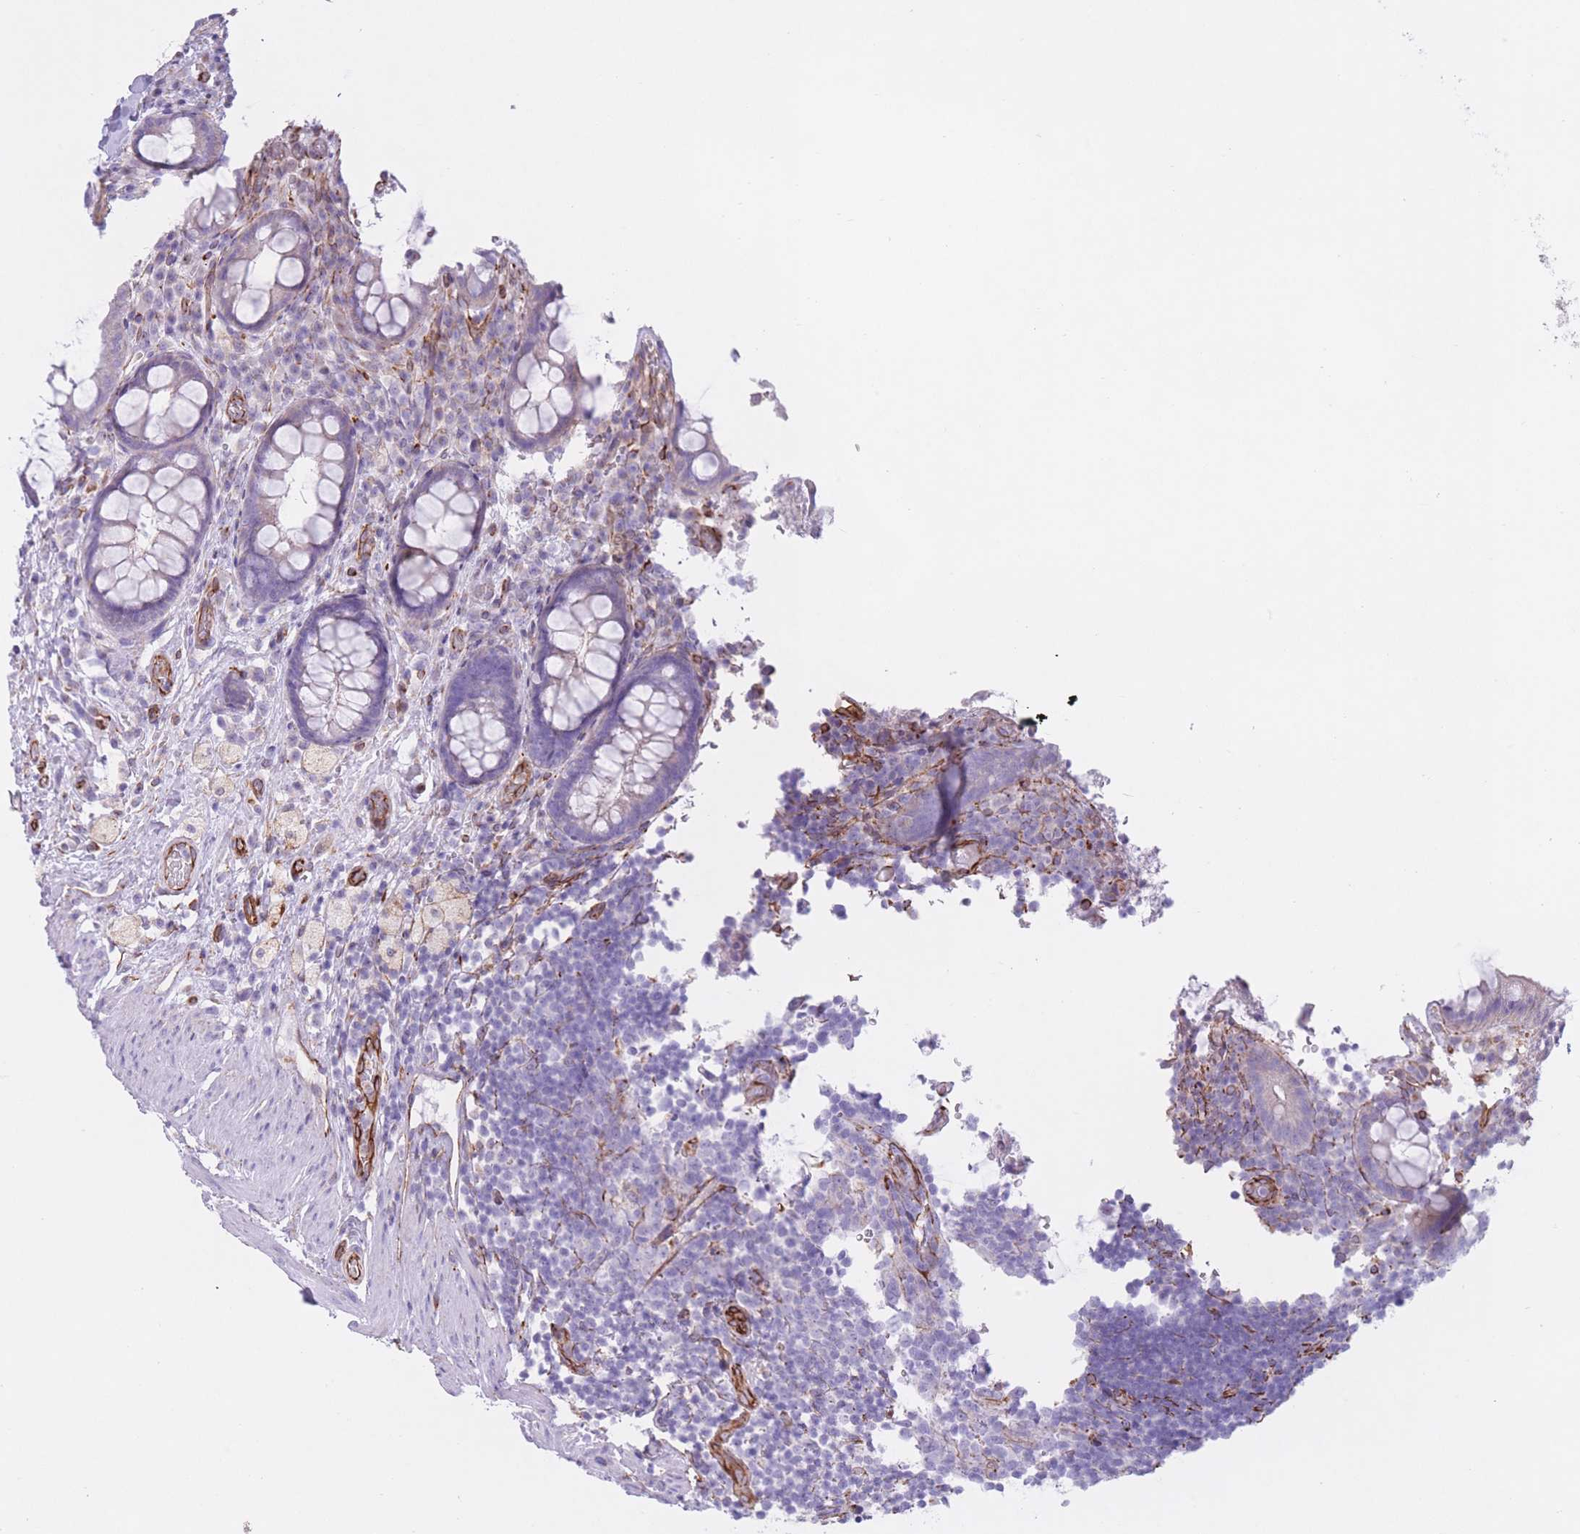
{"staining": {"intensity": "negative", "quantity": "none", "location": "none"}, "tissue": "rectum", "cell_type": "Glandular cells", "image_type": "normal", "snomed": [{"axis": "morphology", "description": "Normal tissue, NOS"}, {"axis": "topography", "description": "Rectum"}, {"axis": "topography", "description": "Peripheral nerve tissue"}], "caption": "A high-resolution micrograph shows IHC staining of unremarkable rectum, which exhibits no significant expression in glandular cells. (Stains: DAB (3,3'-diaminobenzidine) IHC with hematoxylin counter stain, Microscopy: brightfield microscopy at high magnification).", "gene": "ATP5MF", "patient": {"sex": "female", "age": 69}}